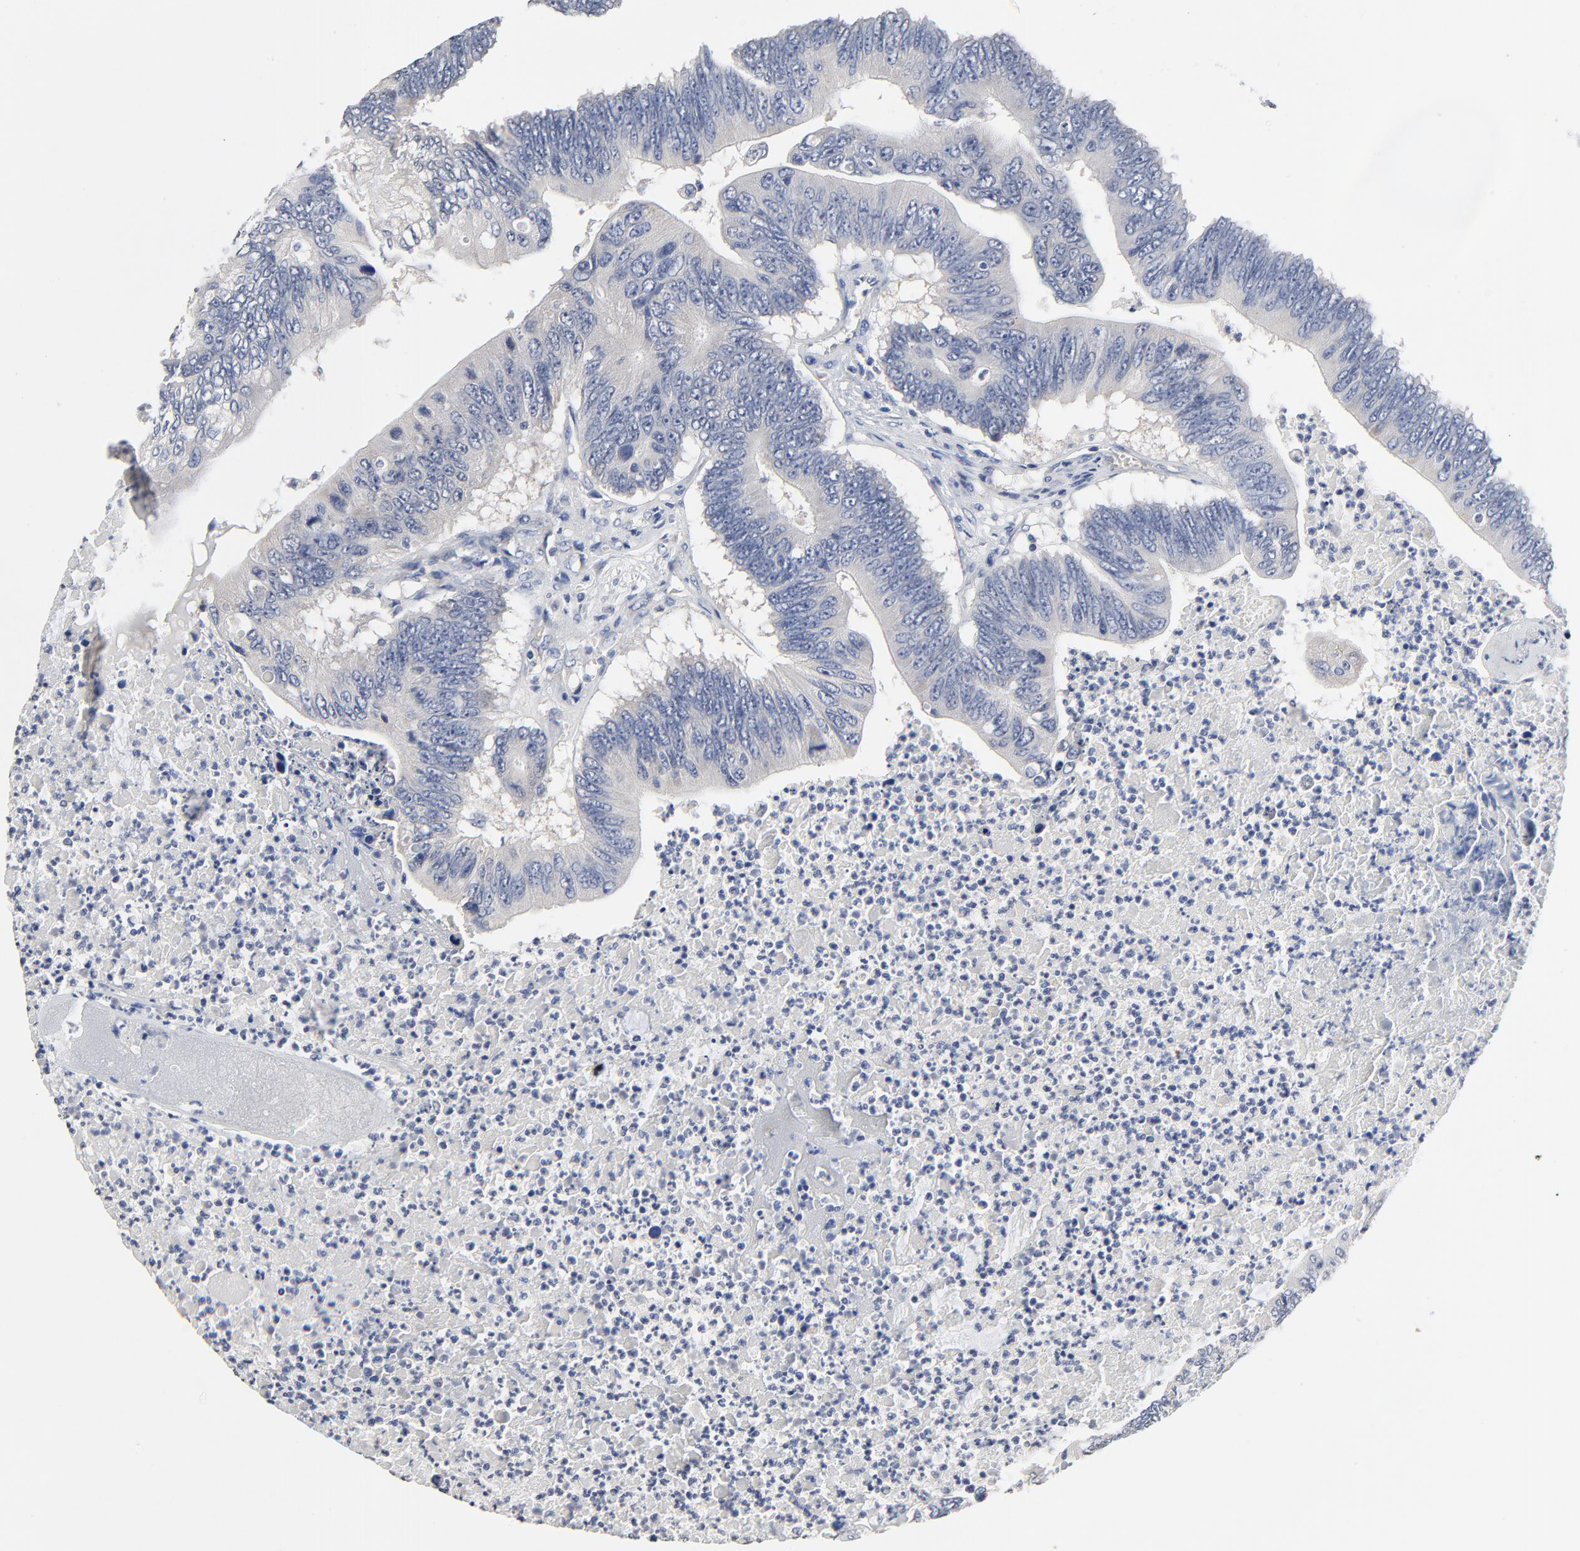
{"staining": {"intensity": "negative", "quantity": "none", "location": "none"}, "tissue": "colorectal cancer", "cell_type": "Tumor cells", "image_type": "cancer", "snomed": [{"axis": "morphology", "description": "Adenocarcinoma, NOS"}, {"axis": "topography", "description": "Colon"}], "caption": "The histopathology image displays no staining of tumor cells in colorectal adenocarcinoma.", "gene": "FBXL5", "patient": {"sex": "male", "age": 65}}